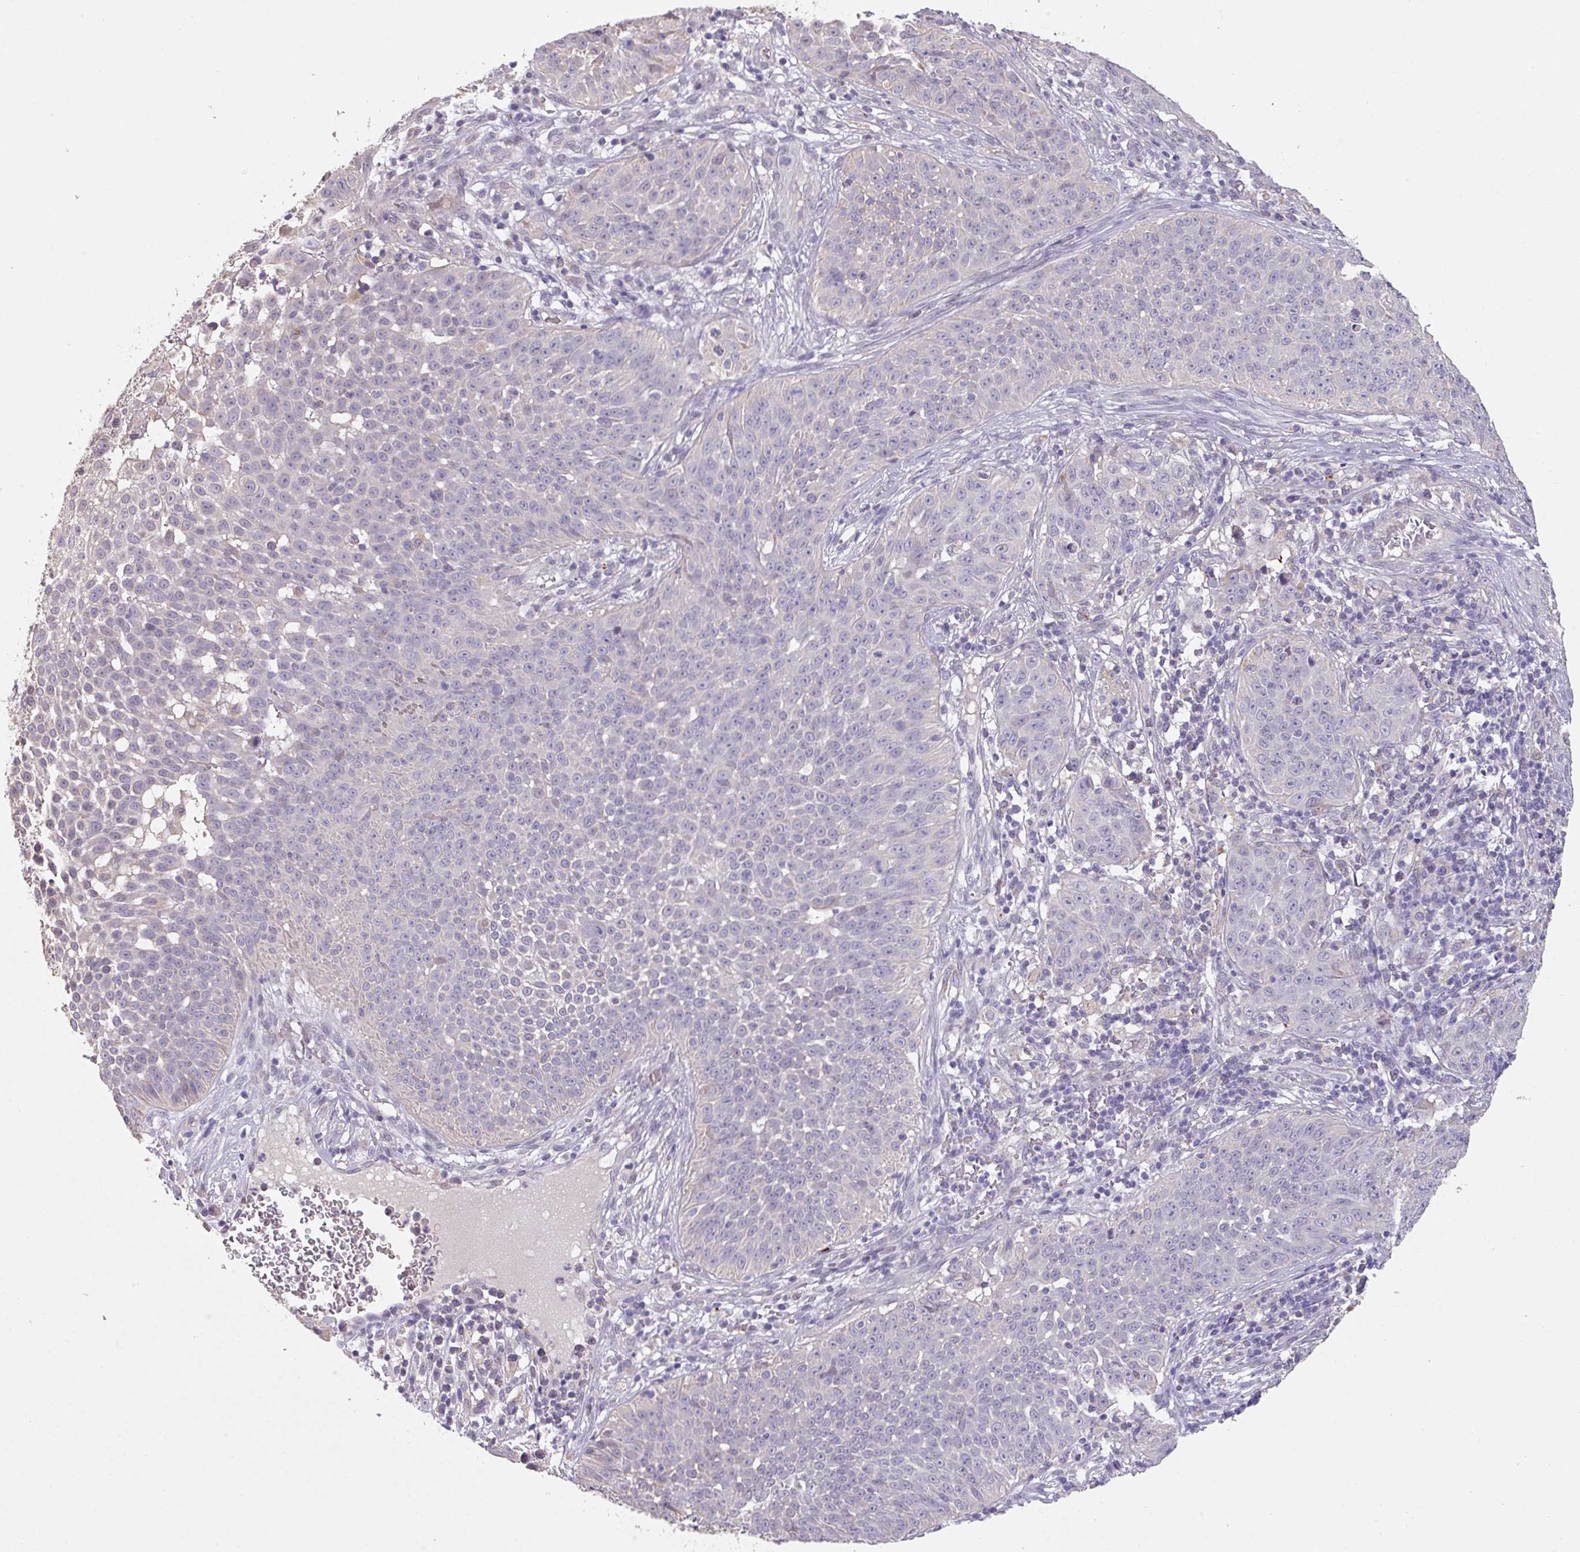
{"staining": {"intensity": "negative", "quantity": "none", "location": "none"}, "tissue": "skin cancer", "cell_type": "Tumor cells", "image_type": "cancer", "snomed": [{"axis": "morphology", "description": "Squamous cell carcinoma, NOS"}, {"axis": "topography", "description": "Skin"}], "caption": "Skin squamous cell carcinoma was stained to show a protein in brown. There is no significant expression in tumor cells.", "gene": "PRADC1", "patient": {"sex": "male", "age": 24}}